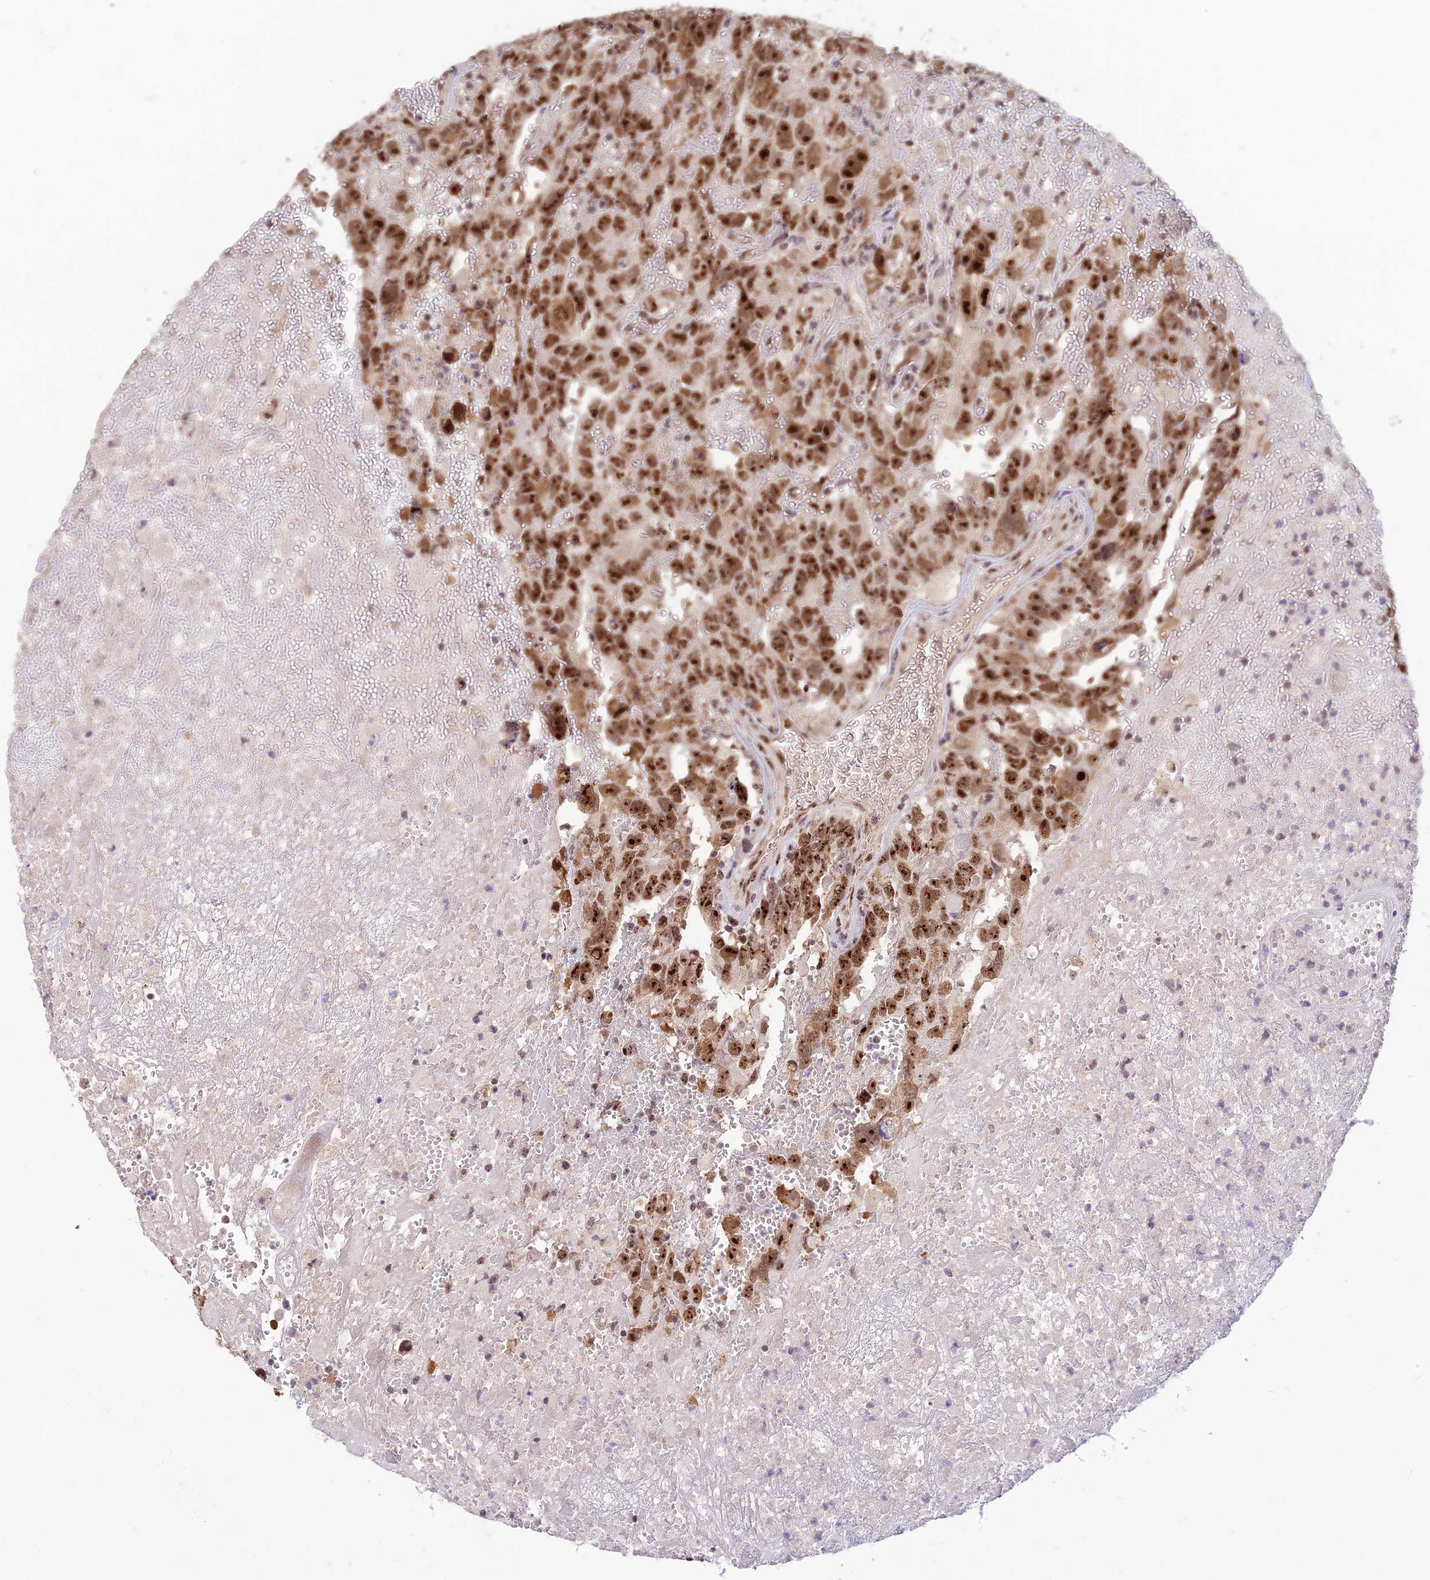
{"staining": {"intensity": "strong", "quantity": ">75%", "location": "nuclear"}, "tissue": "testis cancer", "cell_type": "Tumor cells", "image_type": "cancer", "snomed": [{"axis": "morphology", "description": "Carcinoma, Embryonal, NOS"}, {"axis": "topography", "description": "Testis"}], "caption": "A photomicrograph of testis cancer stained for a protein shows strong nuclear brown staining in tumor cells. (IHC, brightfield microscopy, high magnification).", "gene": "POLR1G", "patient": {"sex": "male", "age": 45}}